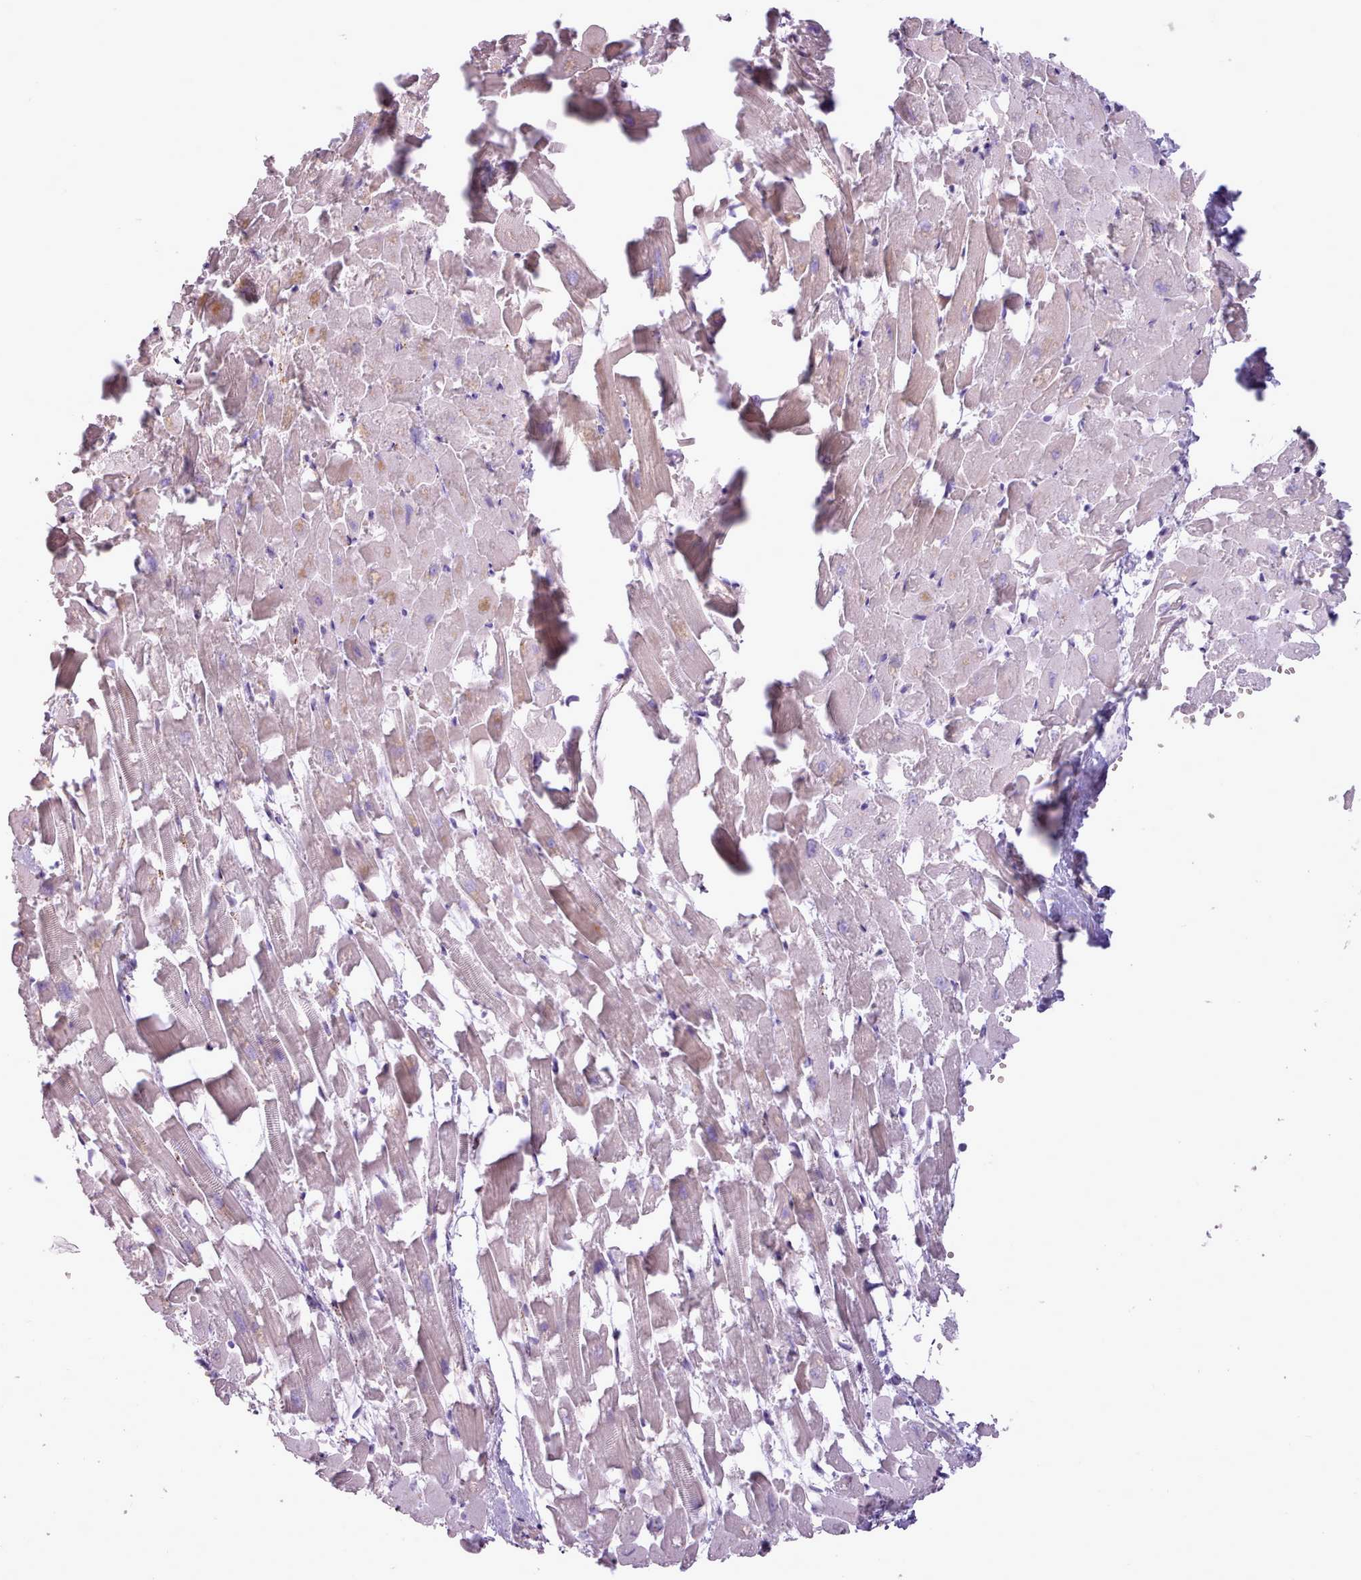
{"staining": {"intensity": "weak", "quantity": "<25%", "location": "cytoplasmic/membranous"}, "tissue": "heart muscle", "cell_type": "Cardiomyocytes", "image_type": "normal", "snomed": [{"axis": "morphology", "description": "Normal tissue, NOS"}, {"axis": "topography", "description": "Heart"}], "caption": "Cardiomyocytes are negative for brown protein staining in unremarkable heart muscle. (DAB immunohistochemistry, high magnification).", "gene": "ATRAID", "patient": {"sex": "female", "age": 64}}